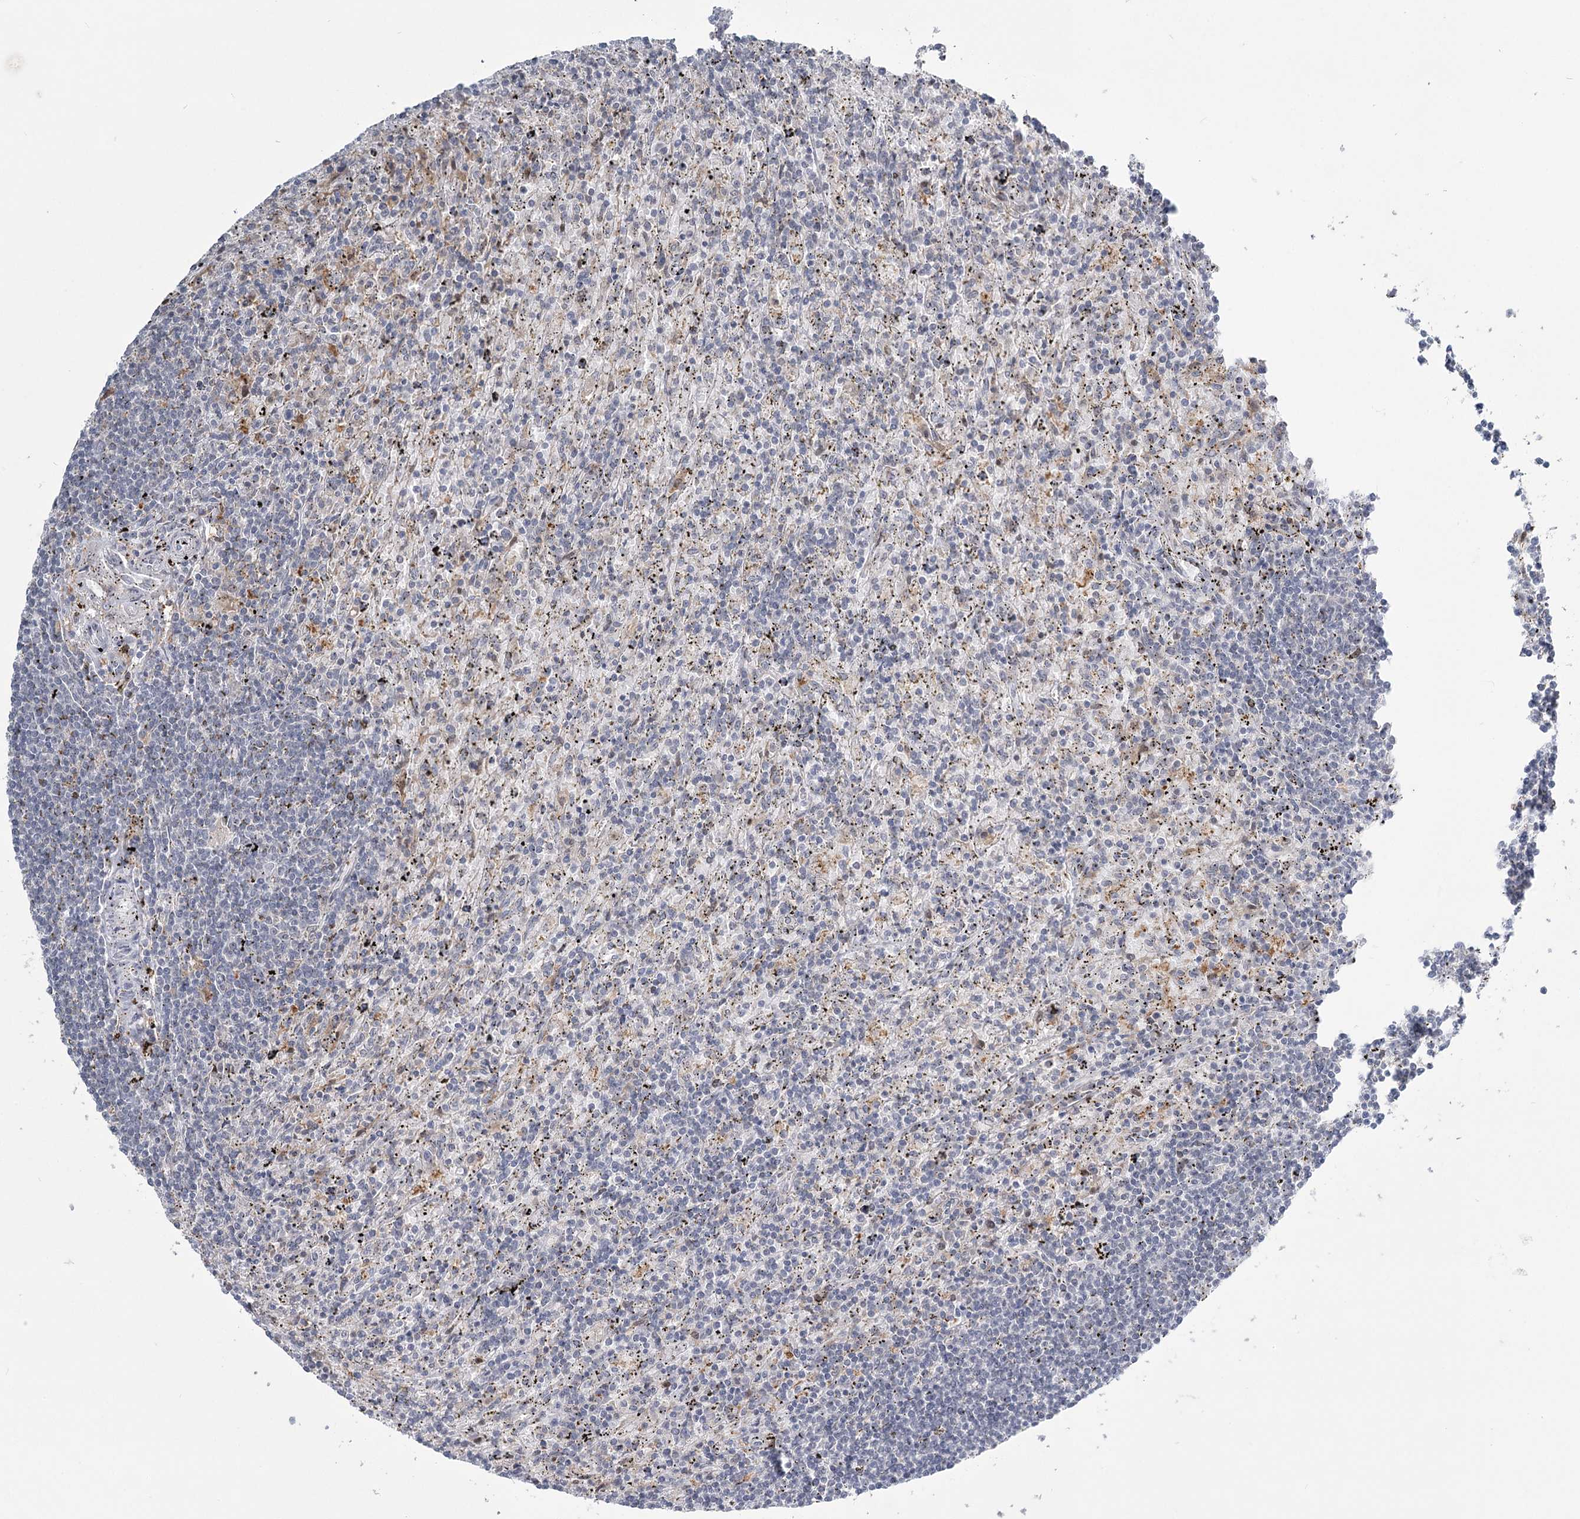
{"staining": {"intensity": "negative", "quantity": "none", "location": "none"}, "tissue": "lymphoma", "cell_type": "Tumor cells", "image_type": "cancer", "snomed": [{"axis": "morphology", "description": "Malignant lymphoma, non-Hodgkin's type, Low grade"}, {"axis": "topography", "description": "Spleen"}], "caption": "The micrograph demonstrates no staining of tumor cells in lymphoma. Brightfield microscopy of immunohistochemistry stained with DAB (3,3'-diaminobenzidine) (brown) and hematoxylin (blue), captured at high magnification.", "gene": "TMEM70", "patient": {"sex": "male", "age": 76}}